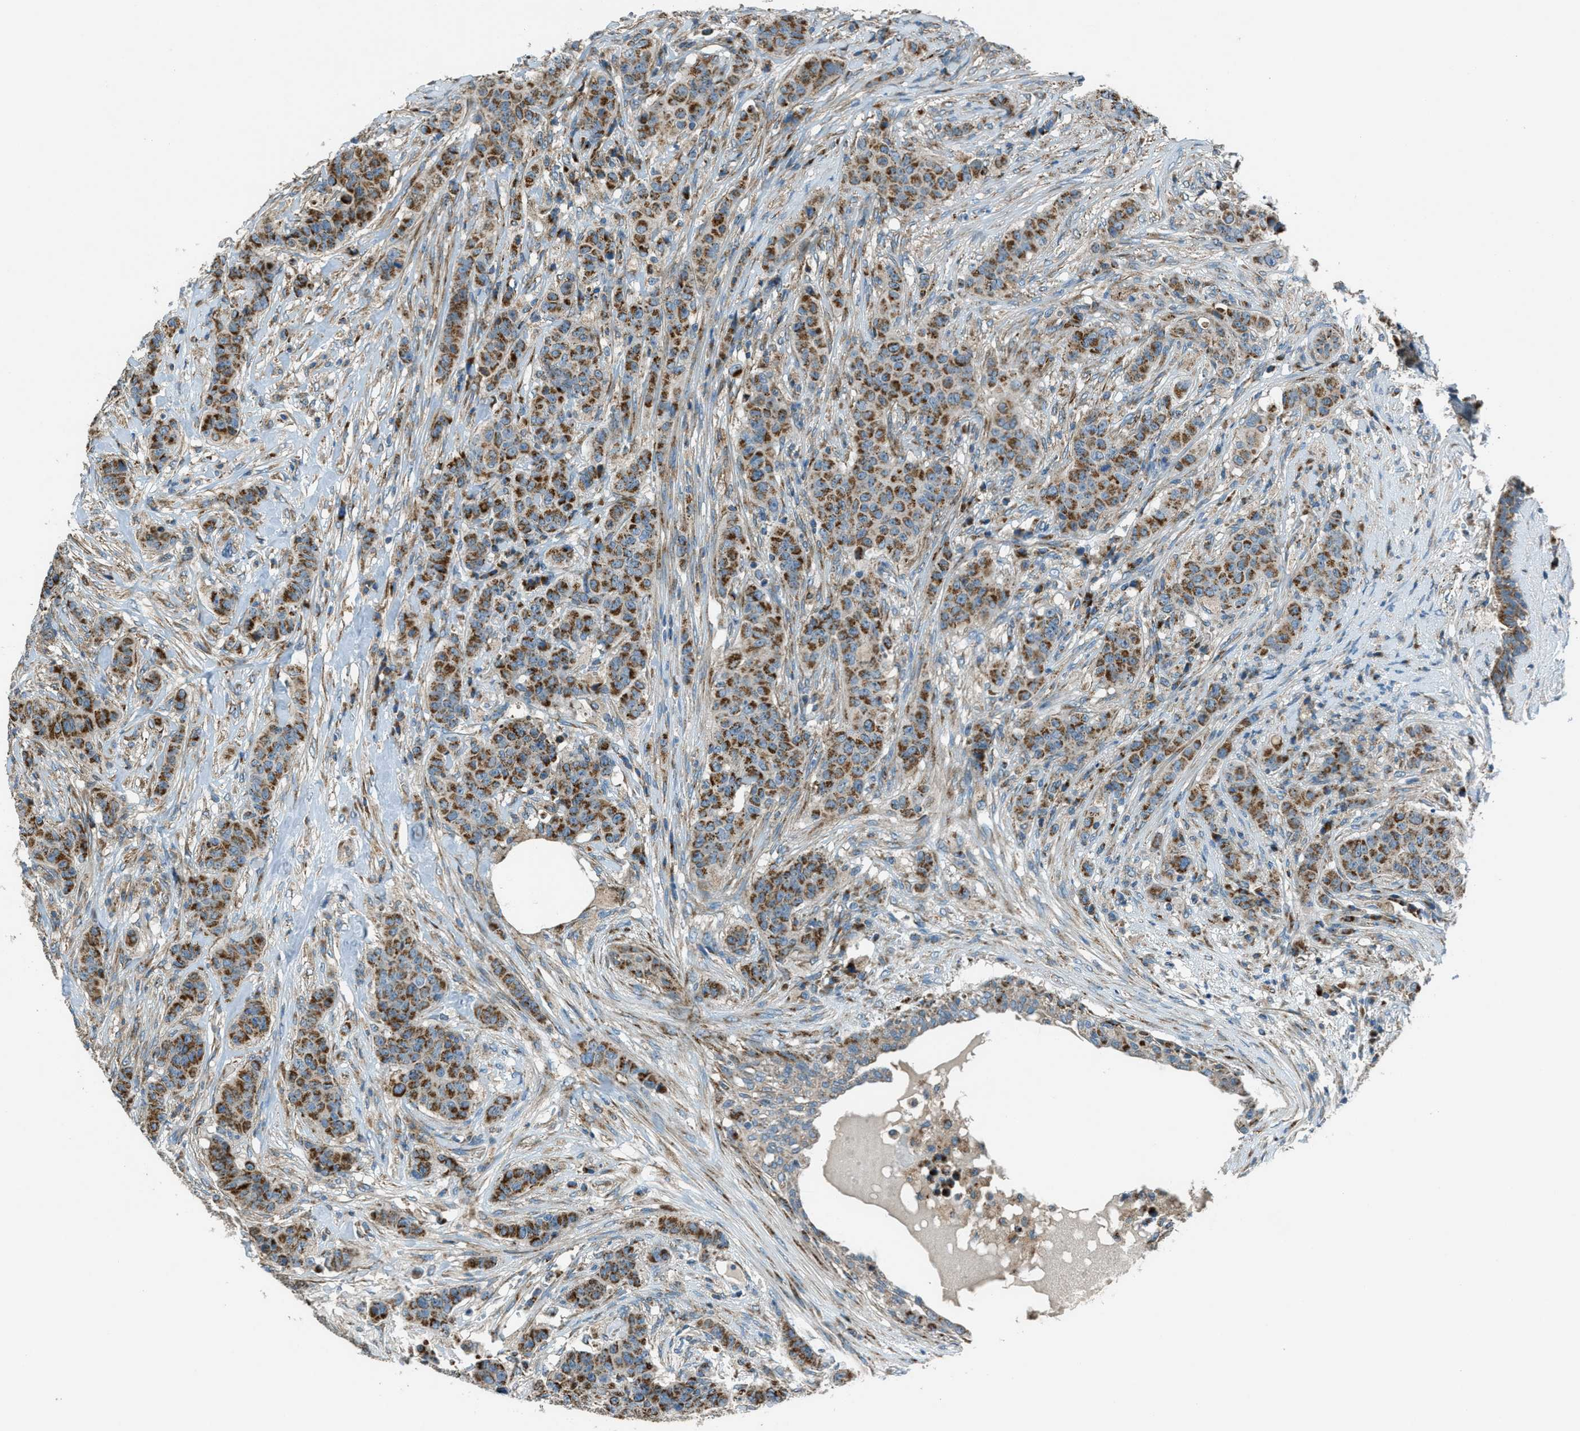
{"staining": {"intensity": "moderate", "quantity": ">75%", "location": "cytoplasmic/membranous"}, "tissue": "breast cancer", "cell_type": "Tumor cells", "image_type": "cancer", "snomed": [{"axis": "morphology", "description": "Normal tissue, NOS"}, {"axis": "morphology", "description": "Duct carcinoma"}, {"axis": "topography", "description": "Breast"}], "caption": "Immunohistochemical staining of human breast invasive ductal carcinoma demonstrates medium levels of moderate cytoplasmic/membranous protein expression in approximately >75% of tumor cells. The staining was performed using DAB (3,3'-diaminobenzidine), with brown indicating positive protein expression. Nuclei are stained blue with hematoxylin.", "gene": "BCKDK", "patient": {"sex": "female", "age": 40}}